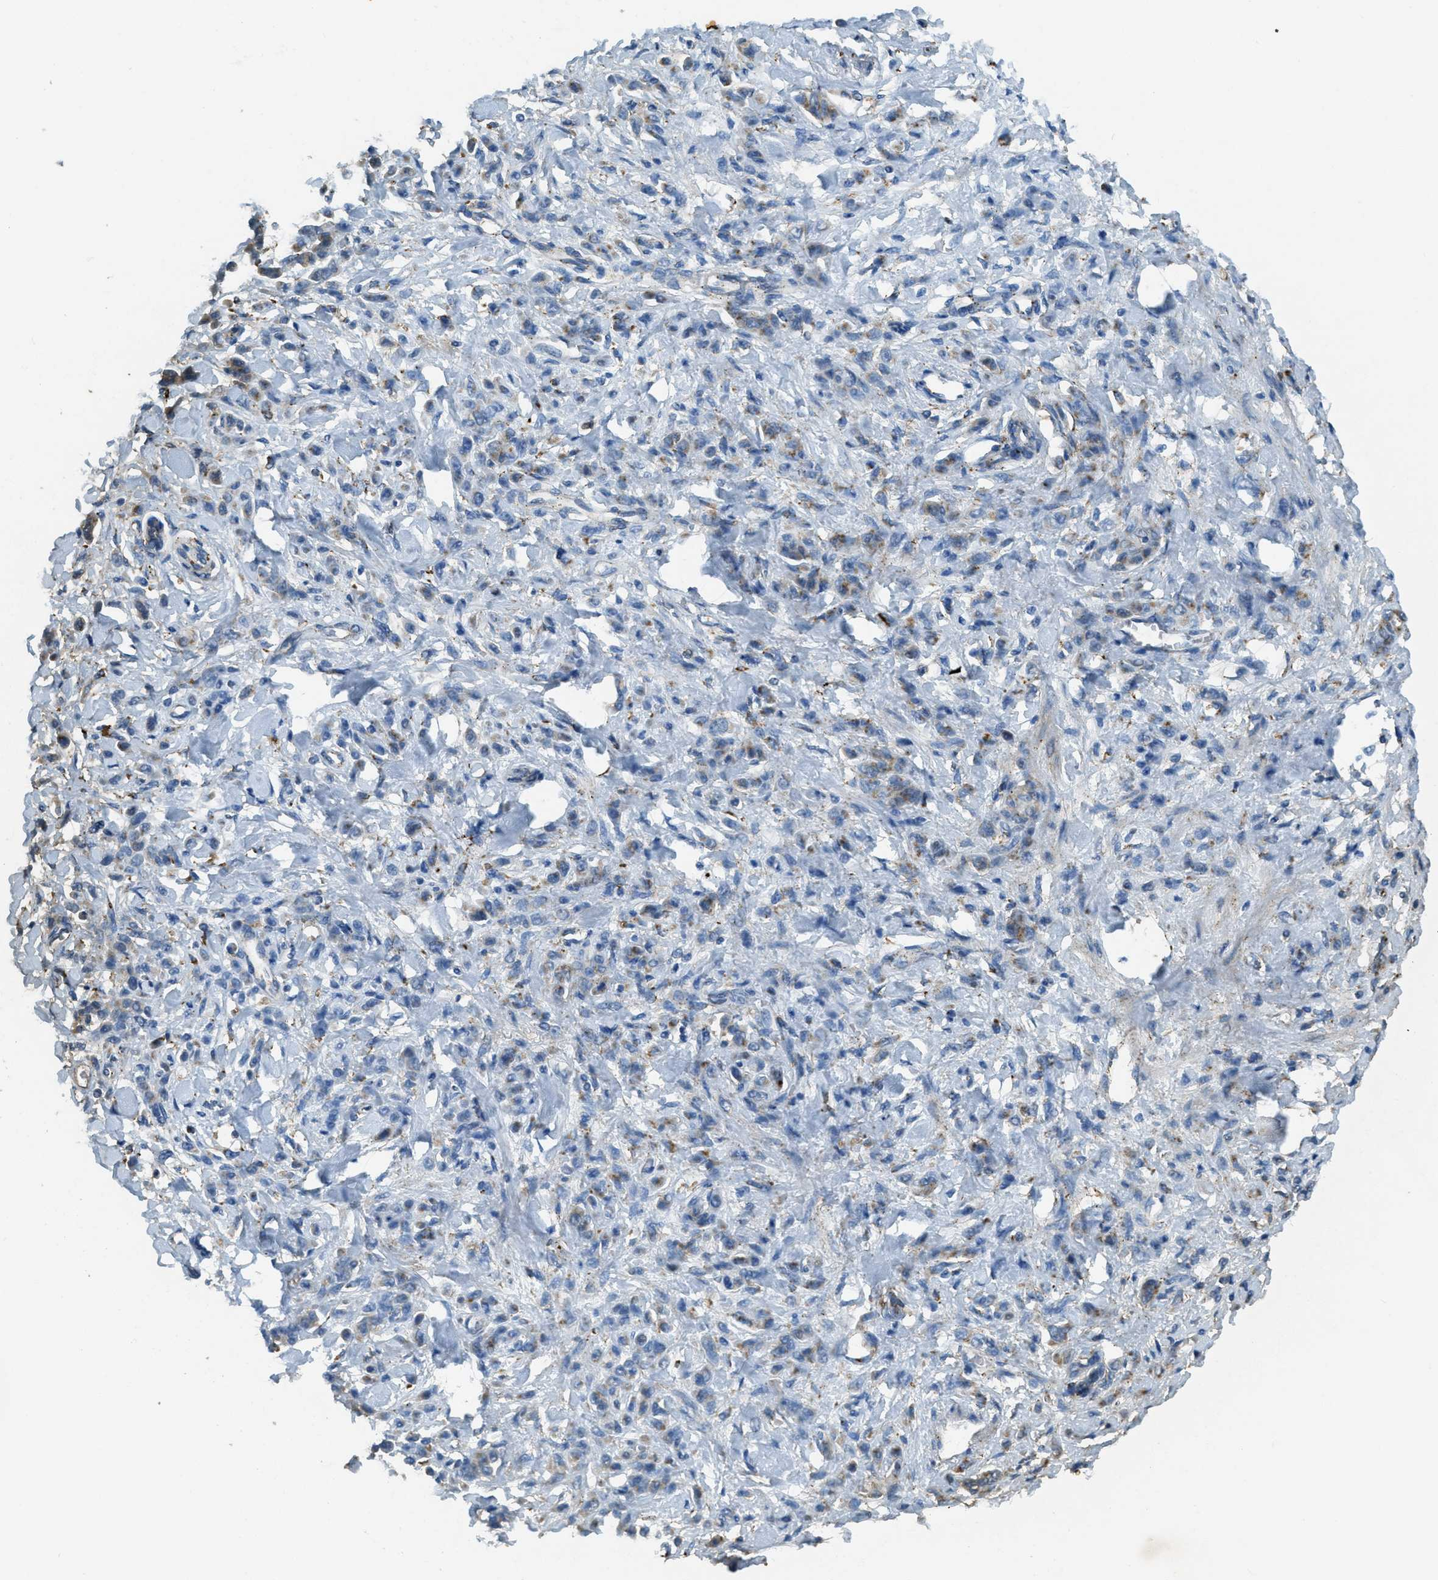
{"staining": {"intensity": "moderate", "quantity": "25%-75%", "location": "cytoplasmic/membranous"}, "tissue": "stomach cancer", "cell_type": "Tumor cells", "image_type": "cancer", "snomed": [{"axis": "morphology", "description": "Normal tissue, NOS"}, {"axis": "morphology", "description": "Adenocarcinoma, NOS"}, {"axis": "topography", "description": "Stomach"}], "caption": "Immunohistochemistry of human stomach adenocarcinoma reveals medium levels of moderate cytoplasmic/membranous expression in approximately 25%-75% of tumor cells.", "gene": "SCARB2", "patient": {"sex": "male", "age": 82}}